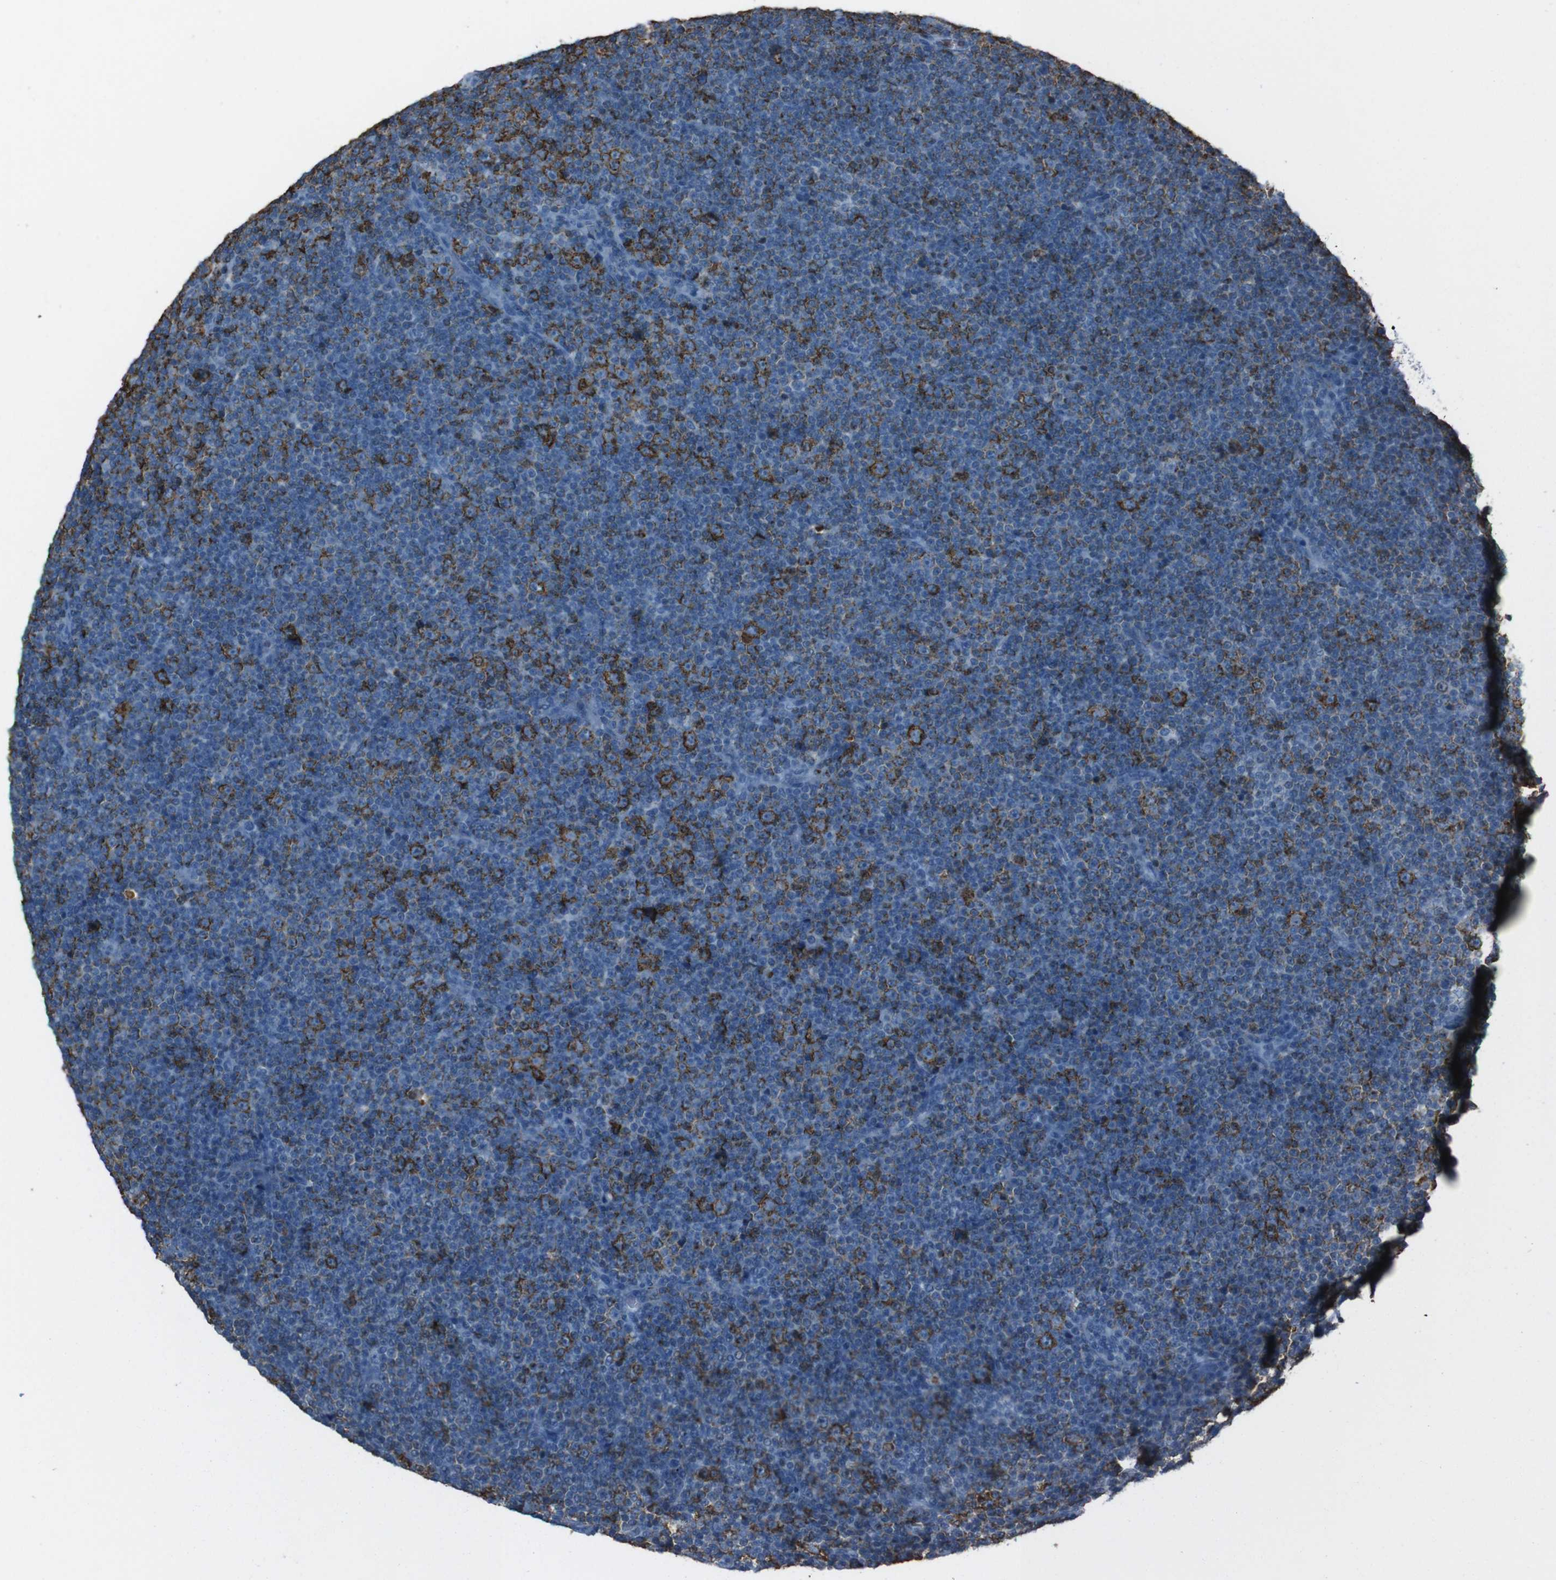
{"staining": {"intensity": "strong", "quantity": "25%-75%", "location": "cytoplasmic/membranous"}, "tissue": "lymphoma", "cell_type": "Tumor cells", "image_type": "cancer", "snomed": [{"axis": "morphology", "description": "Malignant lymphoma, non-Hodgkin's type, Low grade"}, {"axis": "topography", "description": "Lymph node"}], "caption": "Lymphoma was stained to show a protein in brown. There is high levels of strong cytoplasmic/membranous positivity in about 25%-75% of tumor cells.", "gene": "ST6GAL1", "patient": {"sex": "female", "age": 67}}